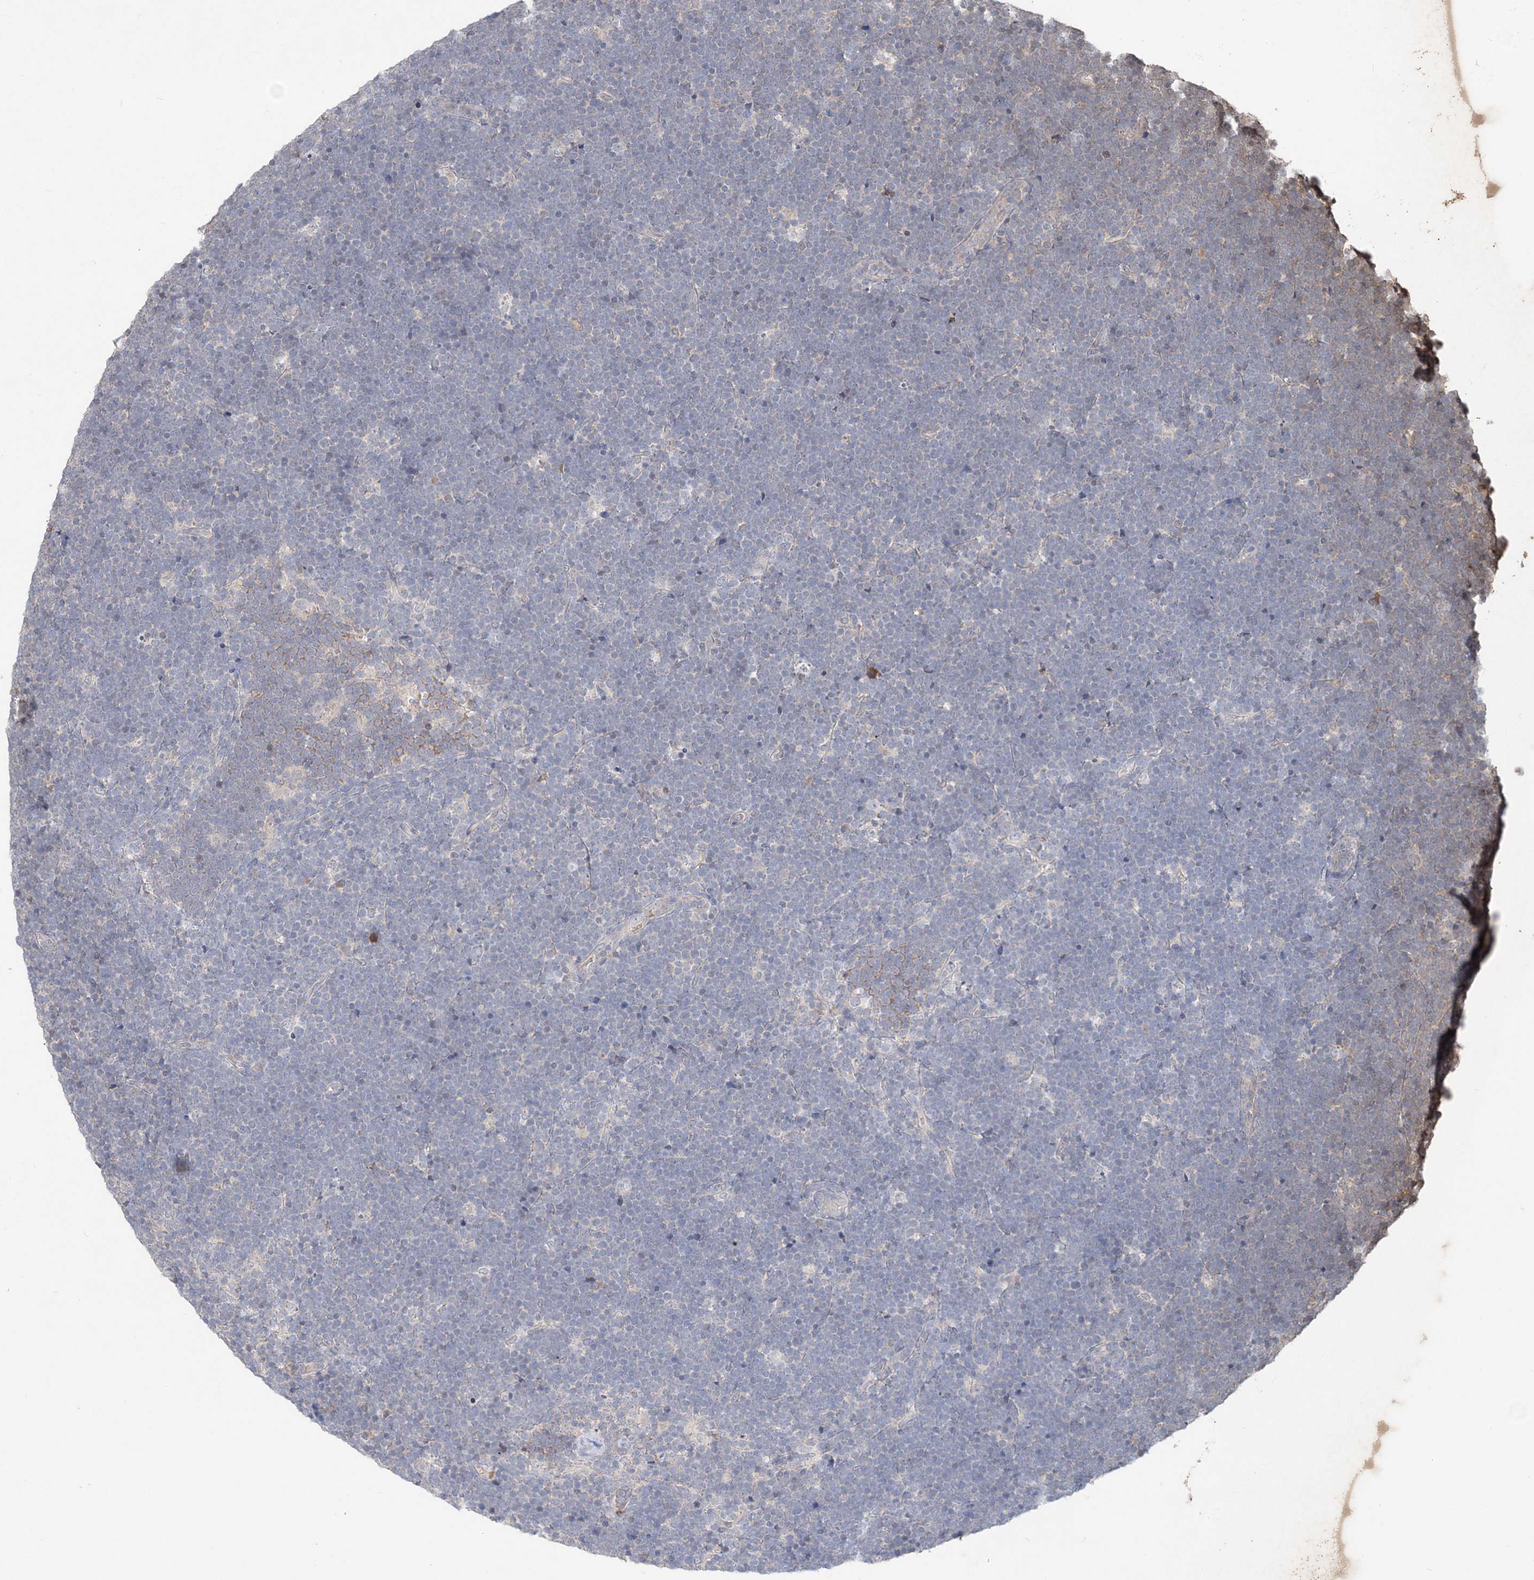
{"staining": {"intensity": "negative", "quantity": "none", "location": "none"}, "tissue": "lymphoma", "cell_type": "Tumor cells", "image_type": "cancer", "snomed": [{"axis": "morphology", "description": "Malignant lymphoma, non-Hodgkin's type, High grade"}, {"axis": "topography", "description": "Lymph node"}], "caption": "Lymphoma stained for a protein using immunohistochemistry displays no staining tumor cells.", "gene": "AKR7A2", "patient": {"sex": "male", "age": 13}}